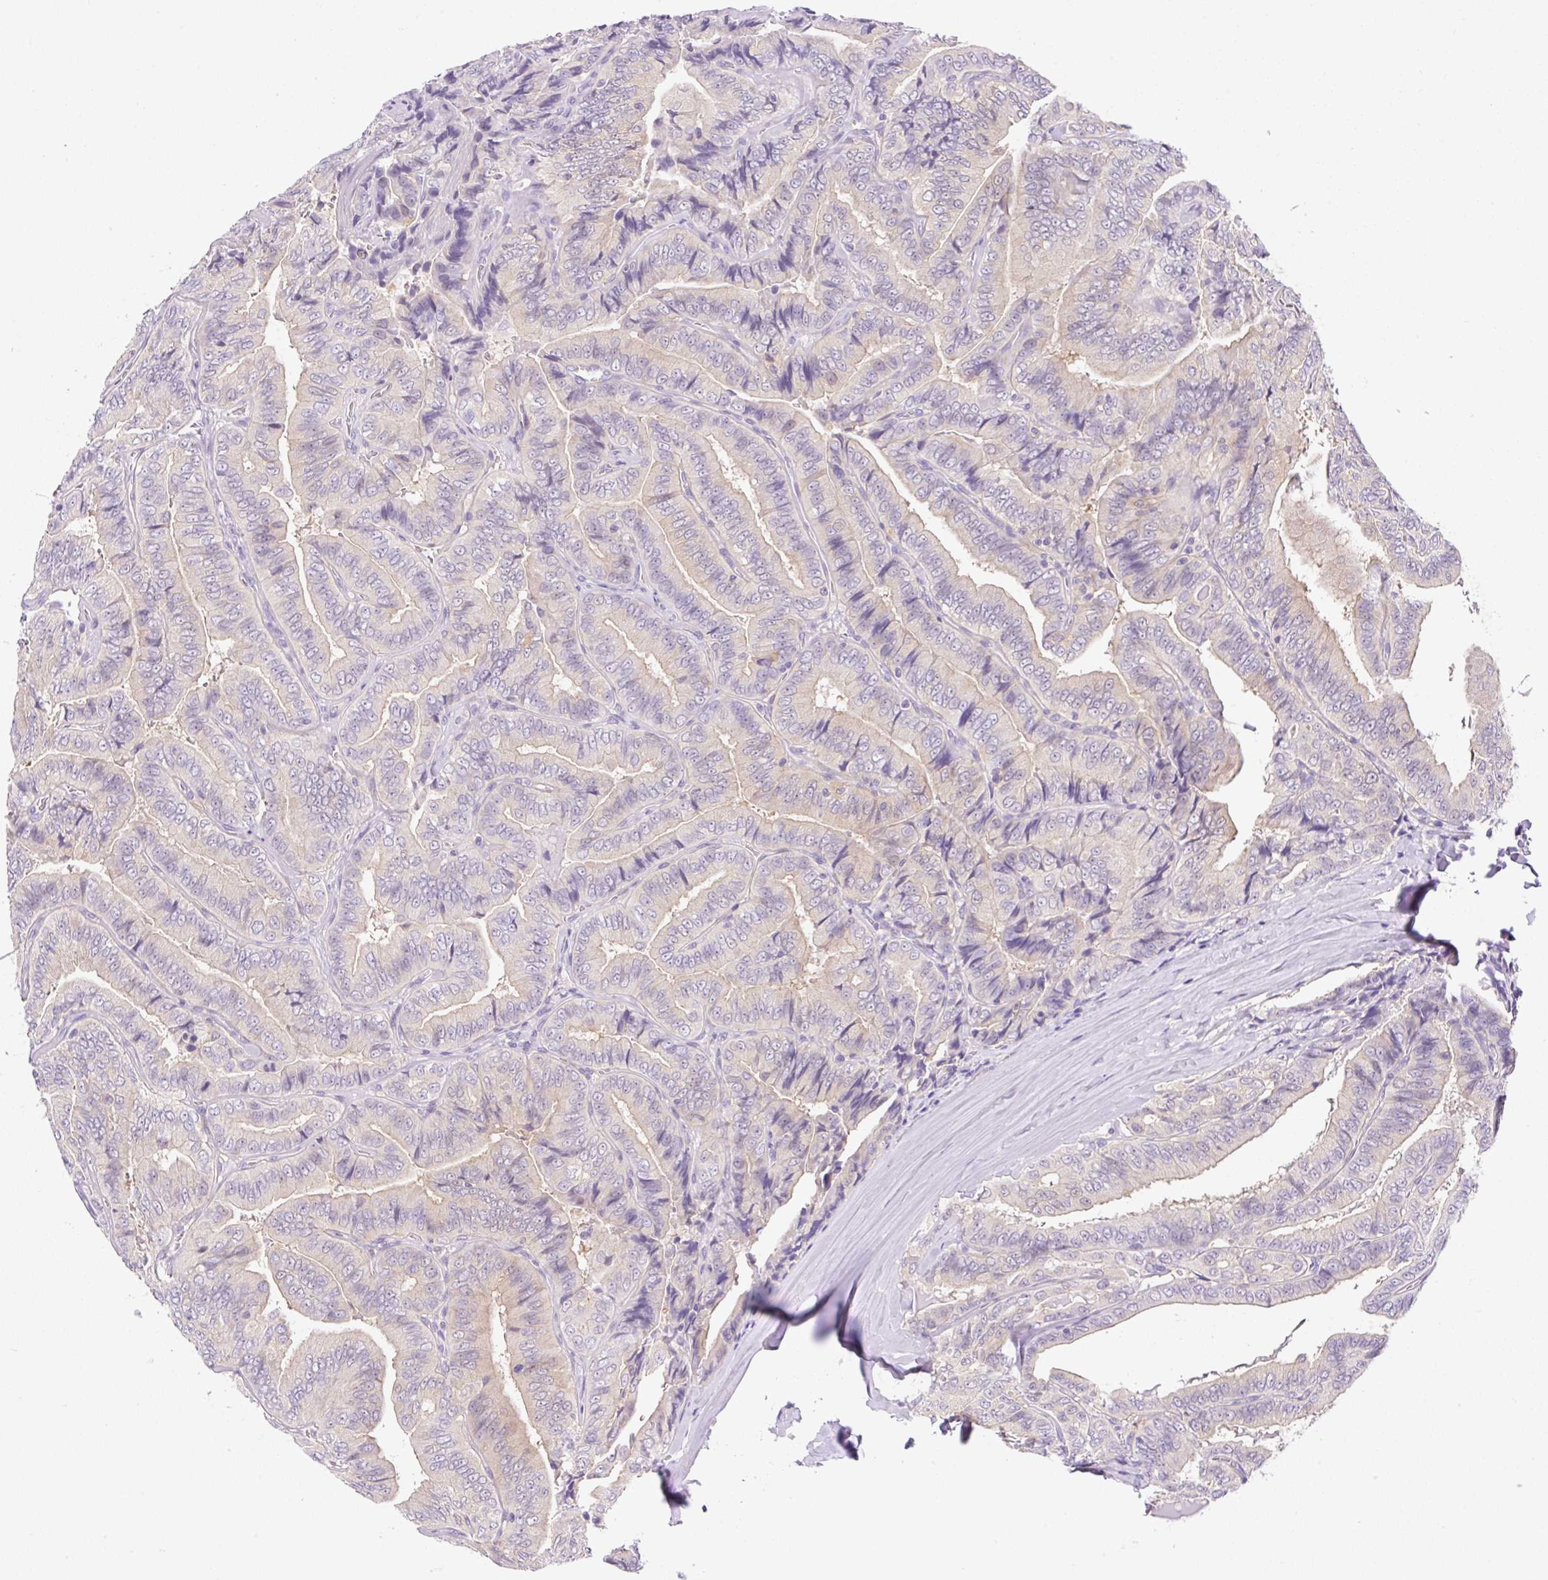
{"staining": {"intensity": "negative", "quantity": "none", "location": "none"}, "tissue": "thyroid cancer", "cell_type": "Tumor cells", "image_type": "cancer", "snomed": [{"axis": "morphology", "description": "Papillary adenocarcinoma, NOS"}, {"axis": "topography", "description": "Thyroid gland"}], "caption": "DAB (3,3'-diaminobenzidine) immunohistochemical staining of human thyroid cancer (papillary adenocarcinoma) demonstrates no significant expression in tumor cells.", "gene": "CAMK2B", "patient": {"sex": "male", "age": 61}}